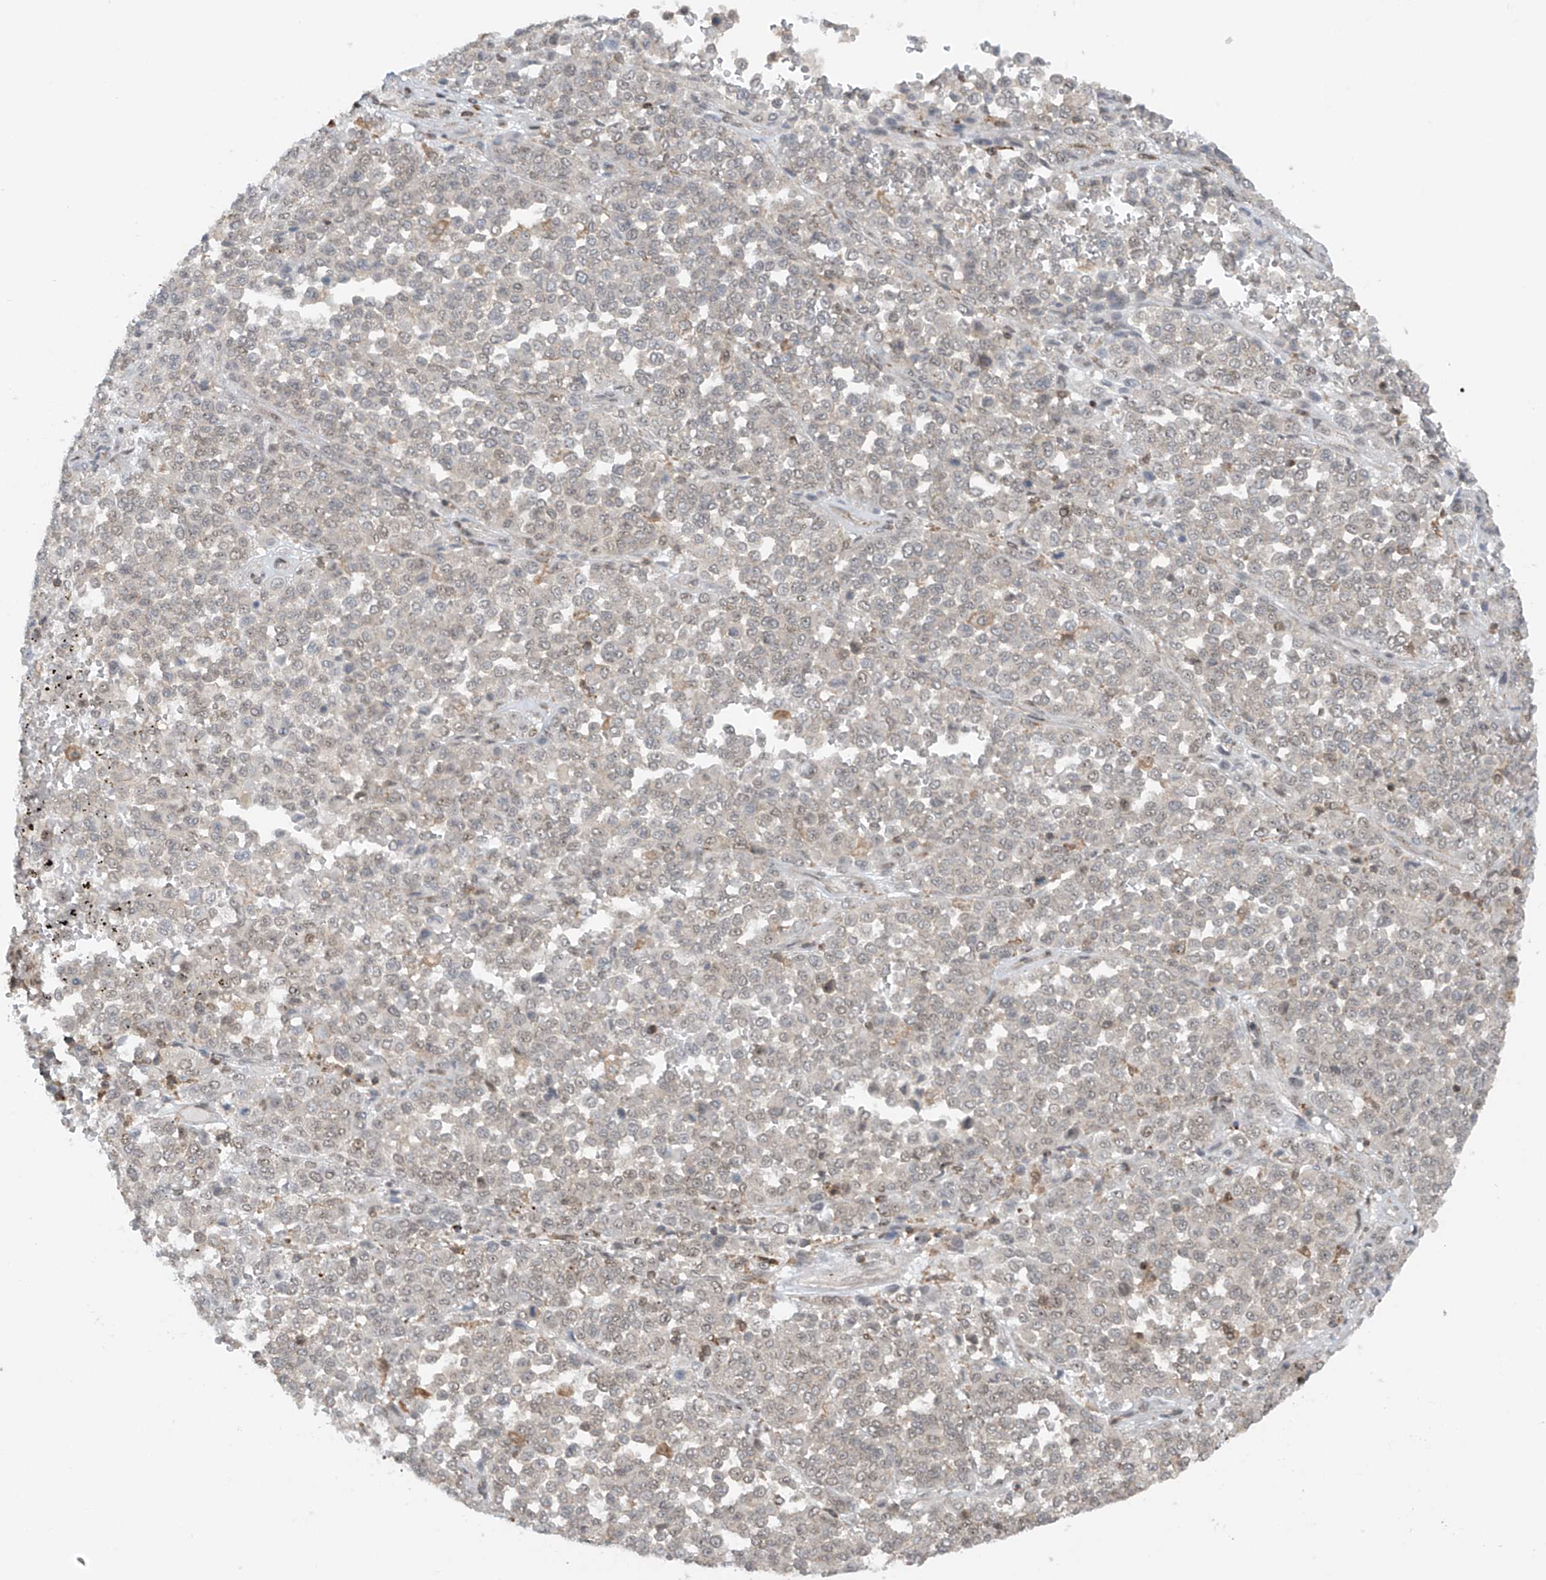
{"staining": {"intensity": "negative", "quantity": "none", "location": "none"}, "tissue": "melanoma", "cell_type": "Tumor cells", "image_type": "cancer", "snomed": [{"axis": "morphology", "description": "Malignant melanoma, Metastatic site"}, {"axis": "topography", "description": "Pancreas"}], "caption": "The image displays no staining of tumor cells in melanoma.", "gene": "REPIN1", "patient": {"sex": "female", "age": 30}}